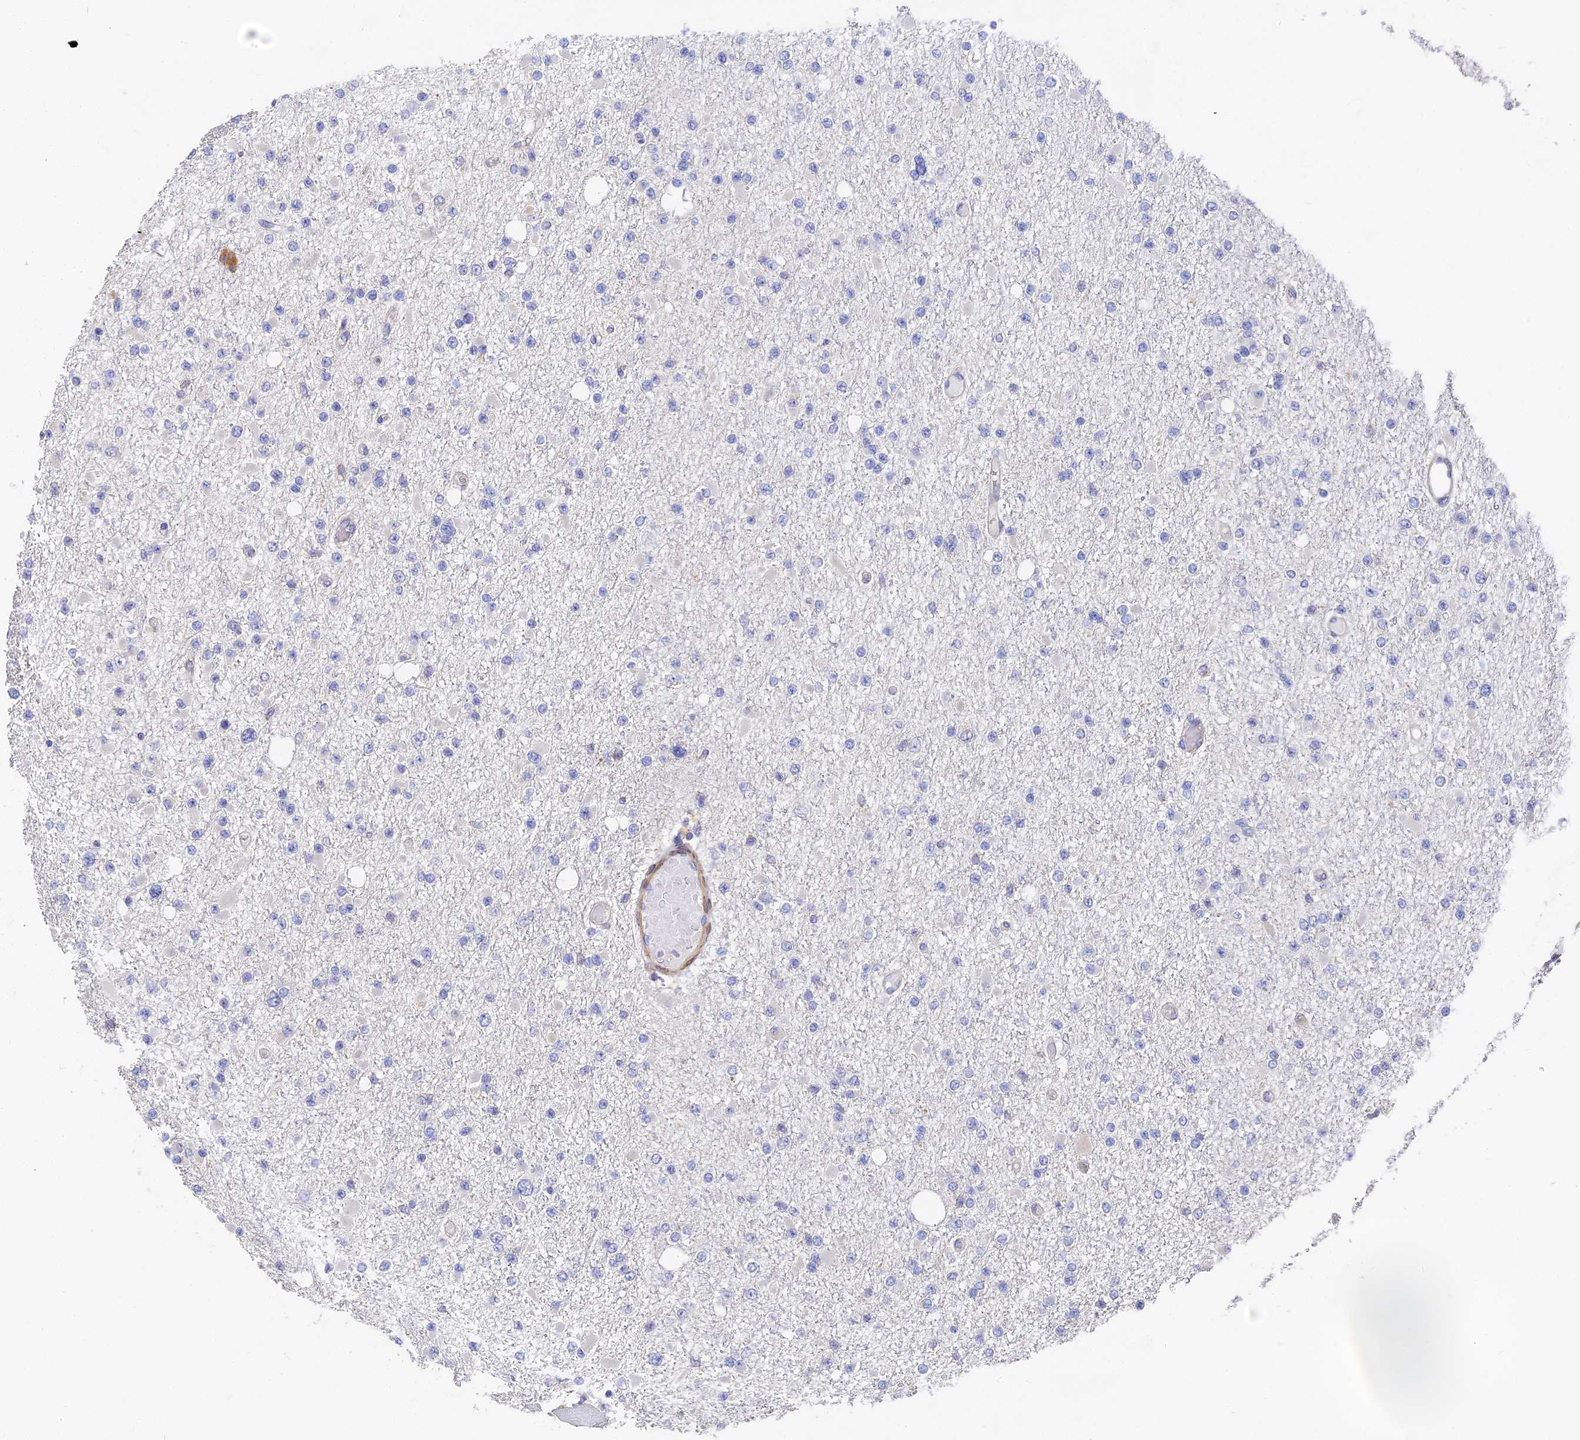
{"staining": {"intensity": "negative", "quantity": "none", "location": "none"}, "tissue": "glioma", "cell_type": "Tumor cells", "image_type": "cancer", "snomed": [{"axis": "morphology", "description": "Glioma, malignant, Low grade"}, {"axis": "topography", "description": "Brain"}], "caption": "High magnification brightfield microscopy of glioma stained with DAB (3,3'-diaminobenzidine) (brown) and counterstained with hematoxylin (blue): tumor cells show no significant positivity.", "gene": "CCDC113", "patient": {"sex": "female", "age": 22}}